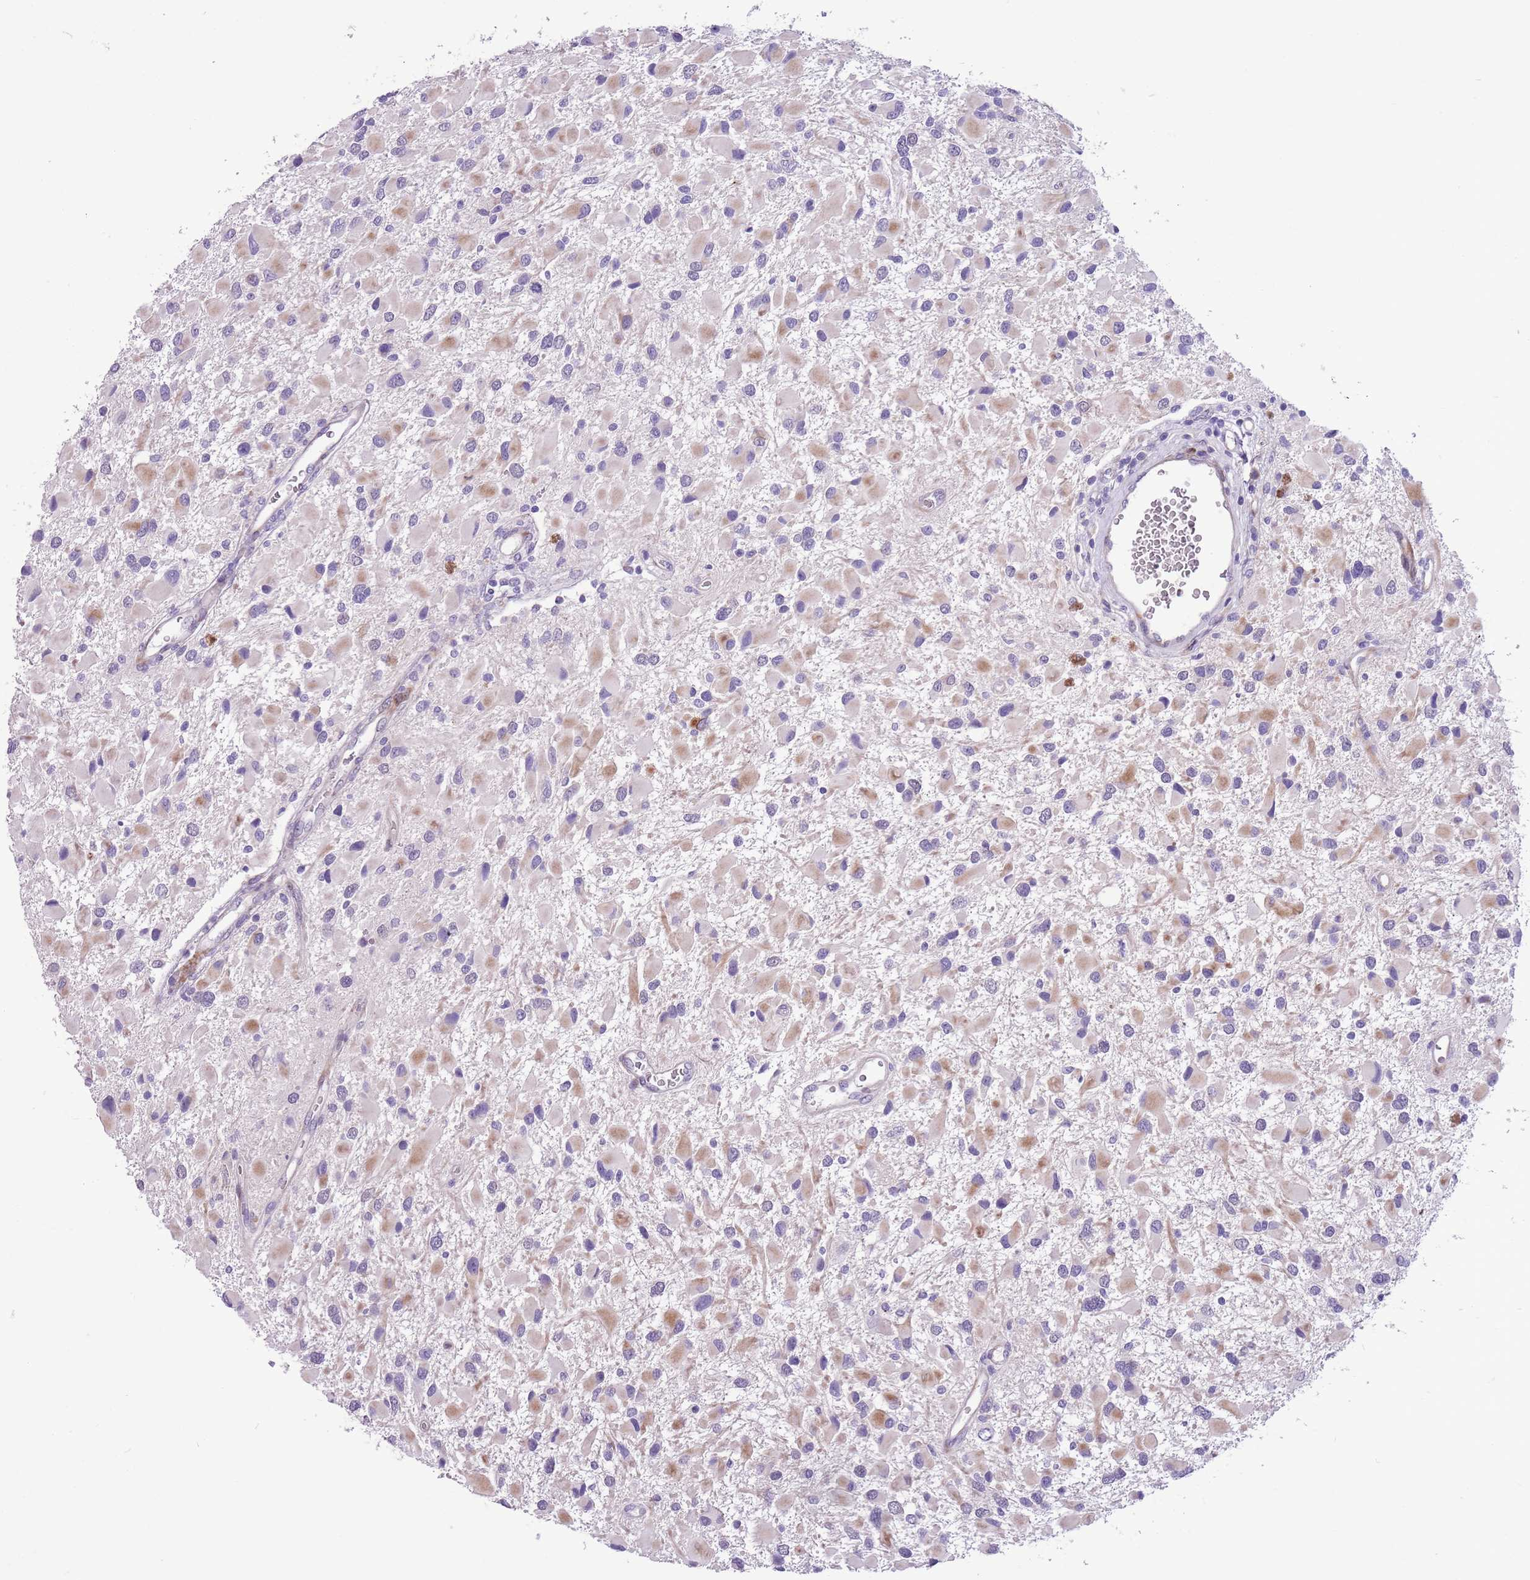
{"staining": {"intensity": "negative", "quantity": "none", "location": "none"}, "tissue": "glioma", "cell_type": "Tumor cells", "image_type": "cancer", "snomed": [{"axis": "morphology", "description": "Glioma, malignant, High grade"}, {"axis": "topography", "description": "Brain"}], "caption": "IHC of malignant glioma (high-grade) exhibits no staining in tumor cells.", "gene": "MRPL32", "patient": {"sex": "male", "age": 53}}